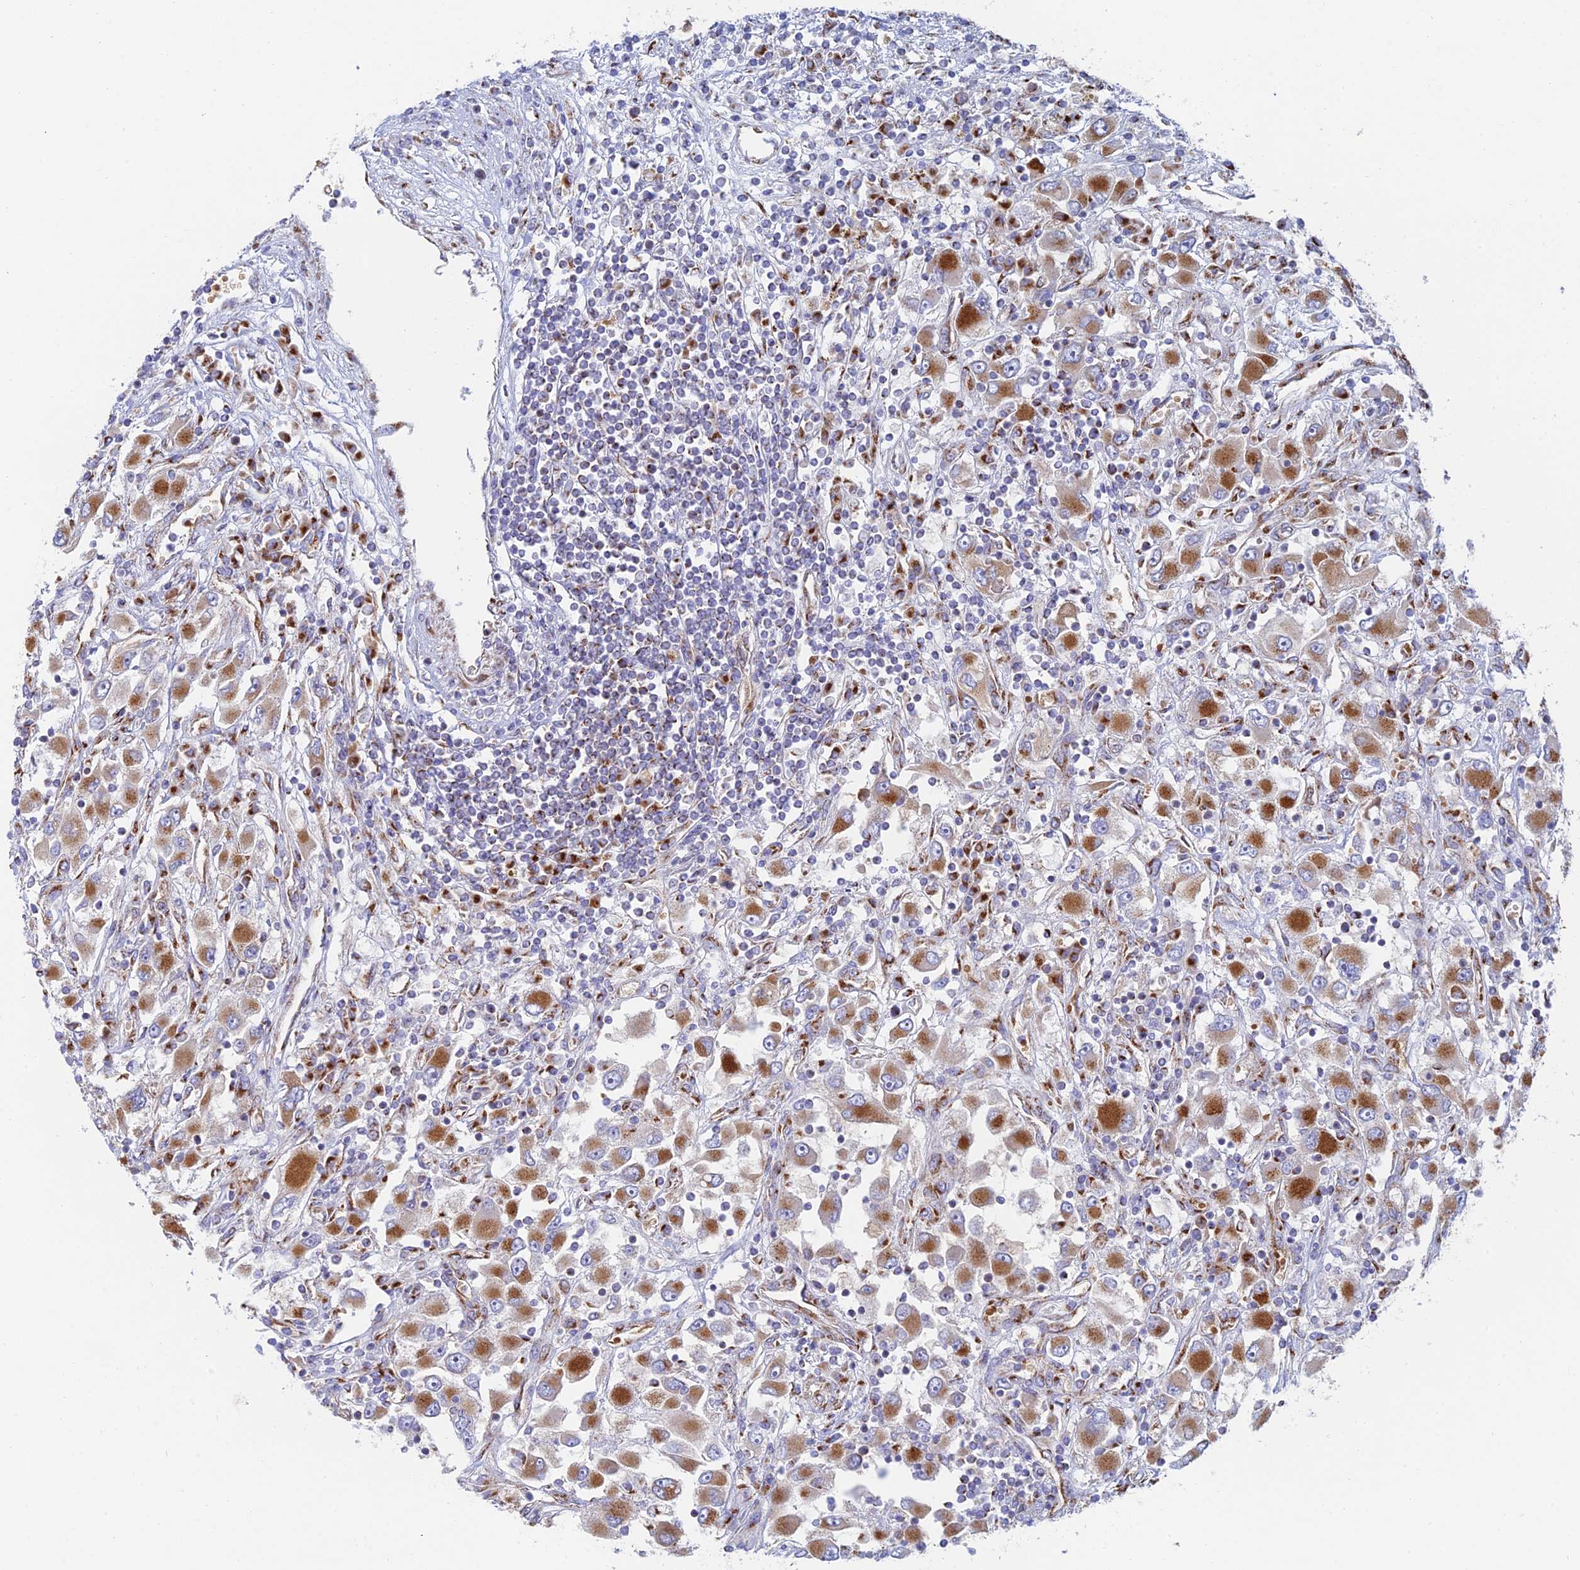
{"staining": {"intensity": "moderate", "quantity": ">75%", "location": "cytoplasmic/membranous"}, "tissue": "renal cancer", "cell_type": "Tumor cells", "image_type": "cancer", "snomed": [{"axis": "morphology", "description": "Adenocarcinoma, NOS"}, {"axis": "topography", "description": "Kidney"}], "caption": "High-magnification brightfield microscopy of renal cancer (adenocarcinoma) stained with DAB (3,3'-diaminobenzidine) (brown) and counterstained with hematoxylin (blue). tumor cells exhibit moderate cytoplasmic/membranous expression is identified in about>75% of cells.", "gene": "HS2ST1", "patient": {"sex": "female", "age": 52}}